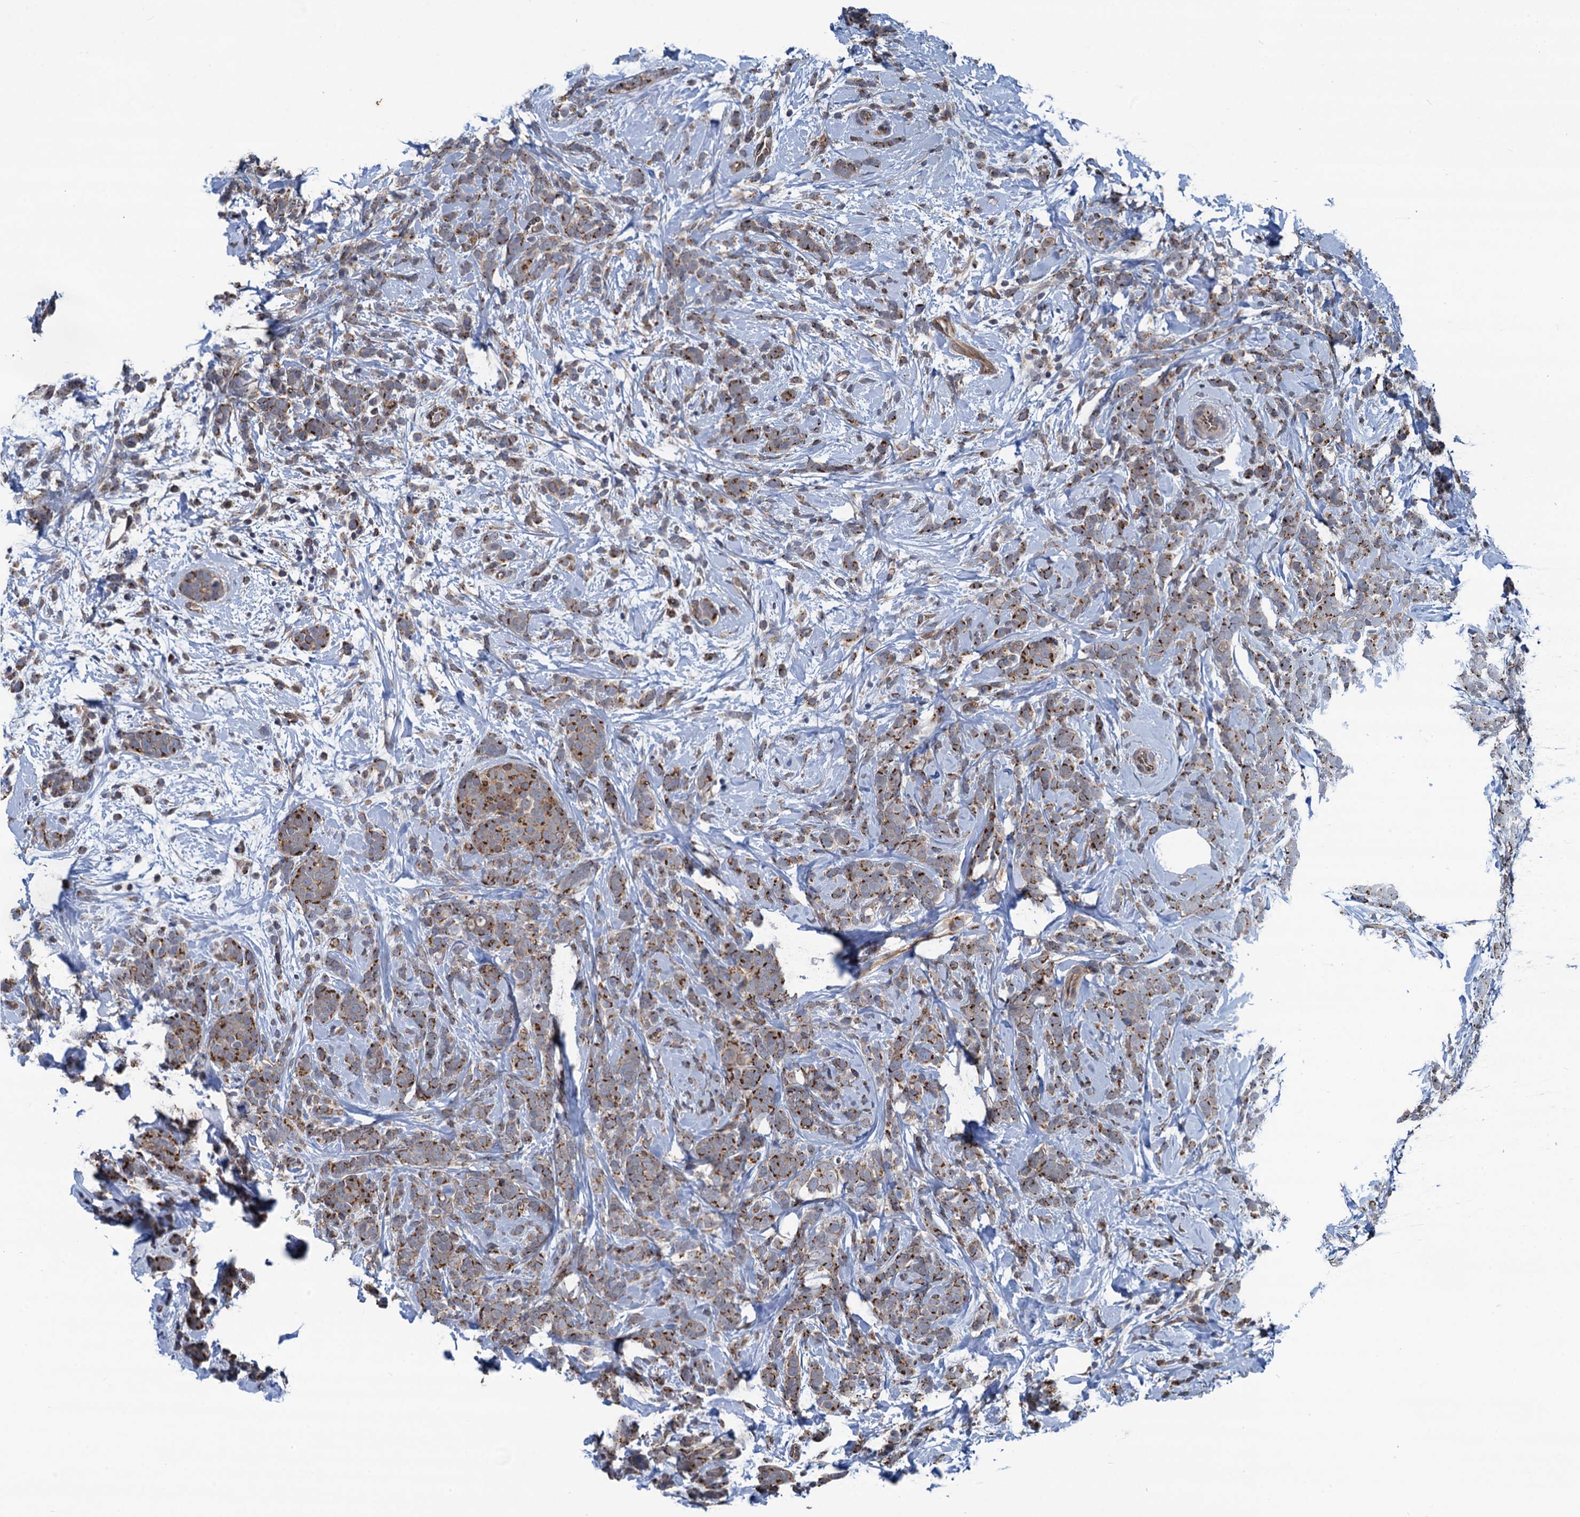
{"staining": {"intensity": "moderate", "quantity": "25%-75%", "location": "cytoplasmic/membranous"}, "tissue": "breast cancer", "cell_type": "Tumor cells", "image_type": "cancer", "snomed": [{"axis": "morphology", "description": "Lobular carcinoma"}, {"axis": "topography", "description": "Breast"}], "caption": "Immunohistochemistry micrograph of breast cancer stained for a protein (brown), which exhibits medium levels of moderate cytoplasmic/membranous expression in about 25%-75% of tumor cells.", "gene": "RNF125", "patient": {"sex": "female", "age": 58}}